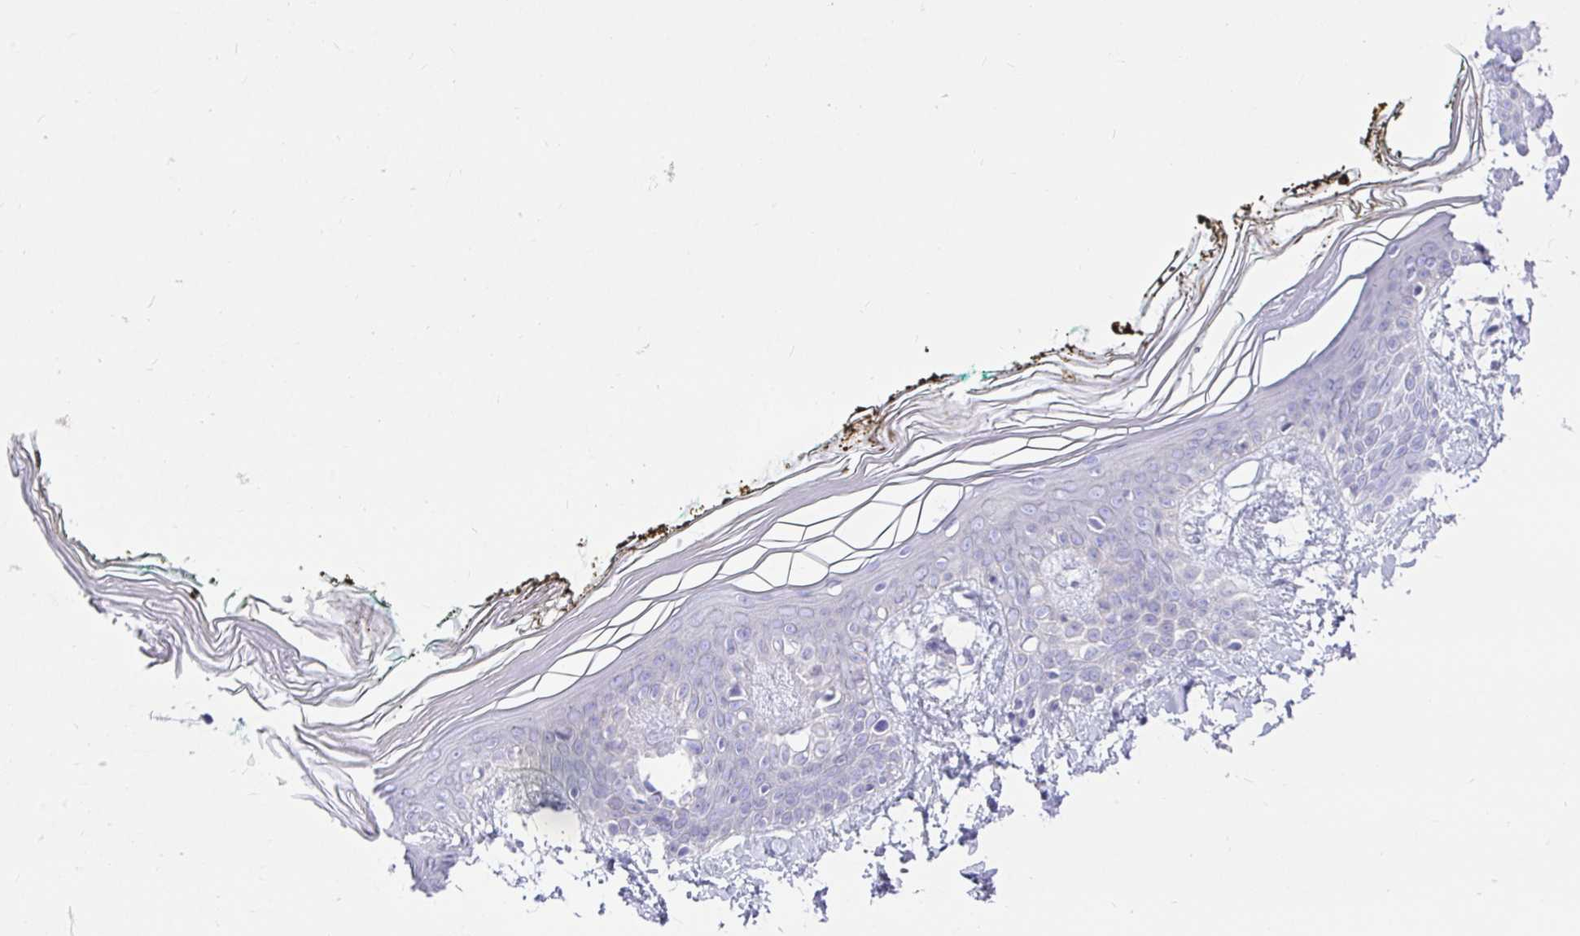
{"staining": {"intensity": "negative", "quantity": "none", "location": "none"}, "tissue": "skin", "cell_type": "Fibroblasts", "image_type": "normal", "snomed": [{"axis": "morphology", "description": "Normal tissue, NOS"}, {"axis": "topography", "description": "Skin"}], "caption": "This micrograph is of unremarkable skin stained with immunohistochemistry to label a protein in brown with the nuclei are counter-stained blue. There is no positivity in fibroblasts.", "gene": "CHAT", "patient": {"sex": "female", "age": 34}}